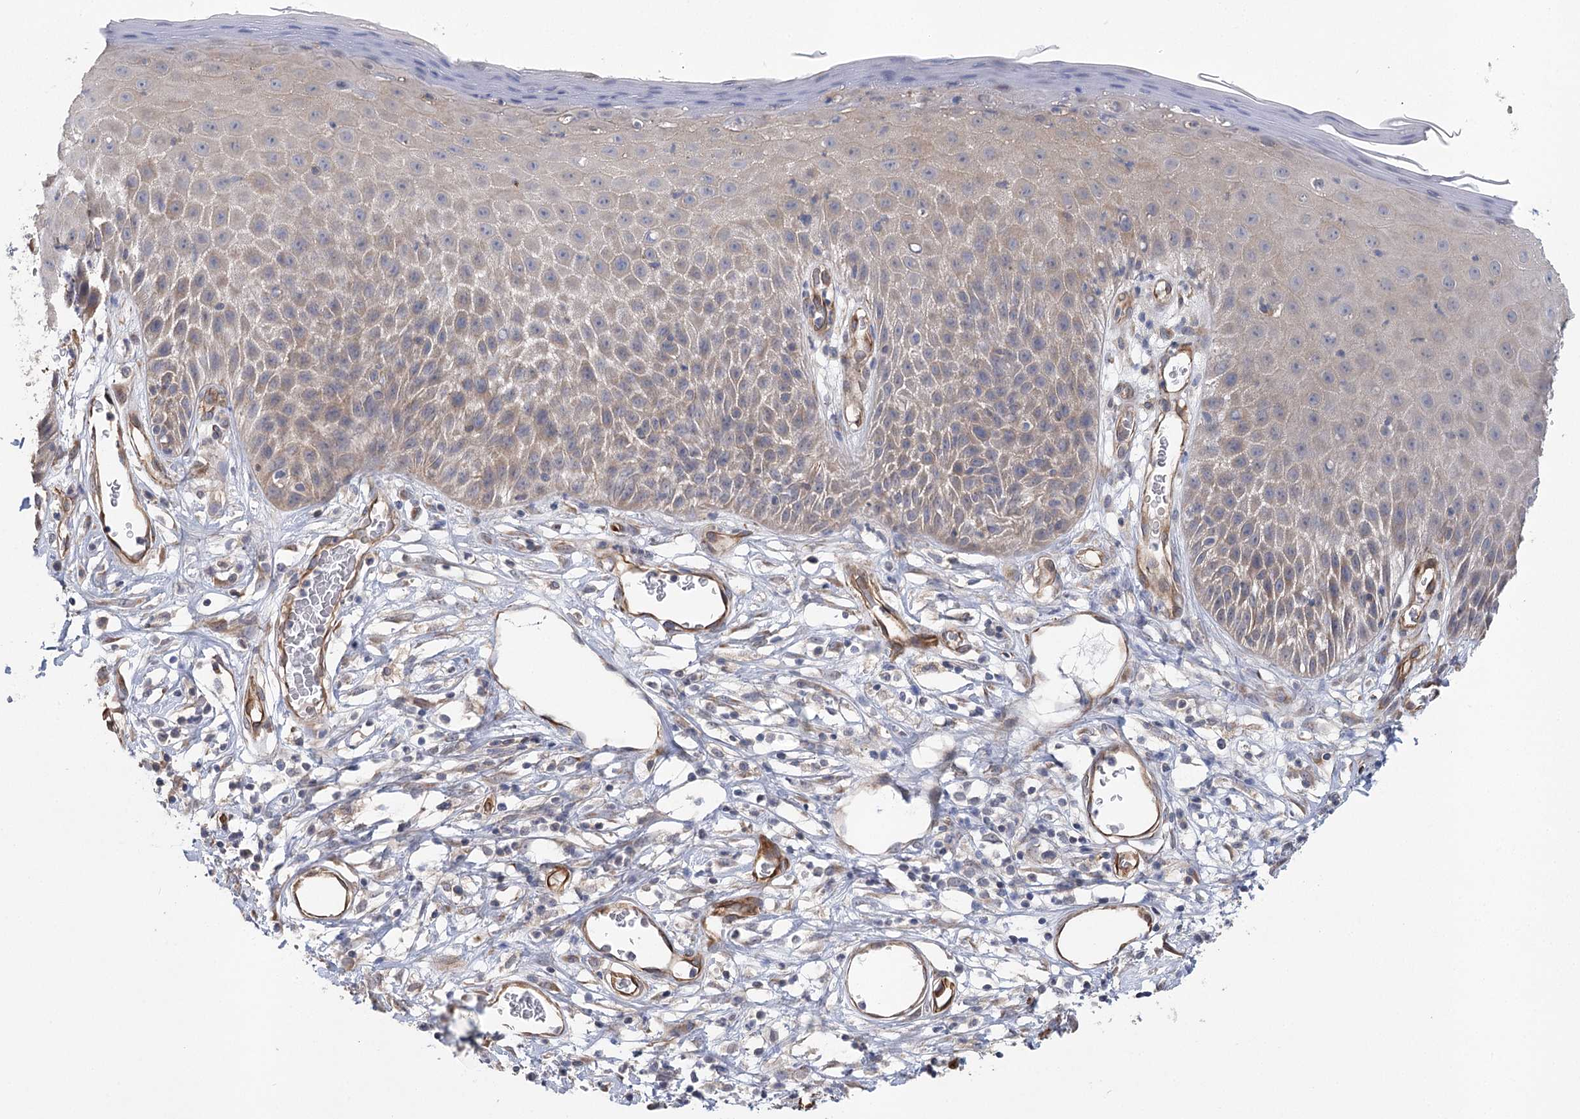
{"staining": {"intensity": "moderate", "quantity": "<25%", "location": "cytoplasmic/membranous"}, "tissue": "skin", "cell_type": "Epidermal cells", "image_type": "normal", "snomed": [{"axis": "morphology", "description": "Normal tissue, NOS"}, {"axis": "topography", "description": "Vulva"}], "caption": "This photomicrograph reveals immunohistochemistry (IHC) staining of unremarkable skin, with low moderate cytoplasmic/membranous expression in approximately <25% of epidermal cells.", "gene": "RWDD4", "patient": {"sex": "female", "age": 68}}